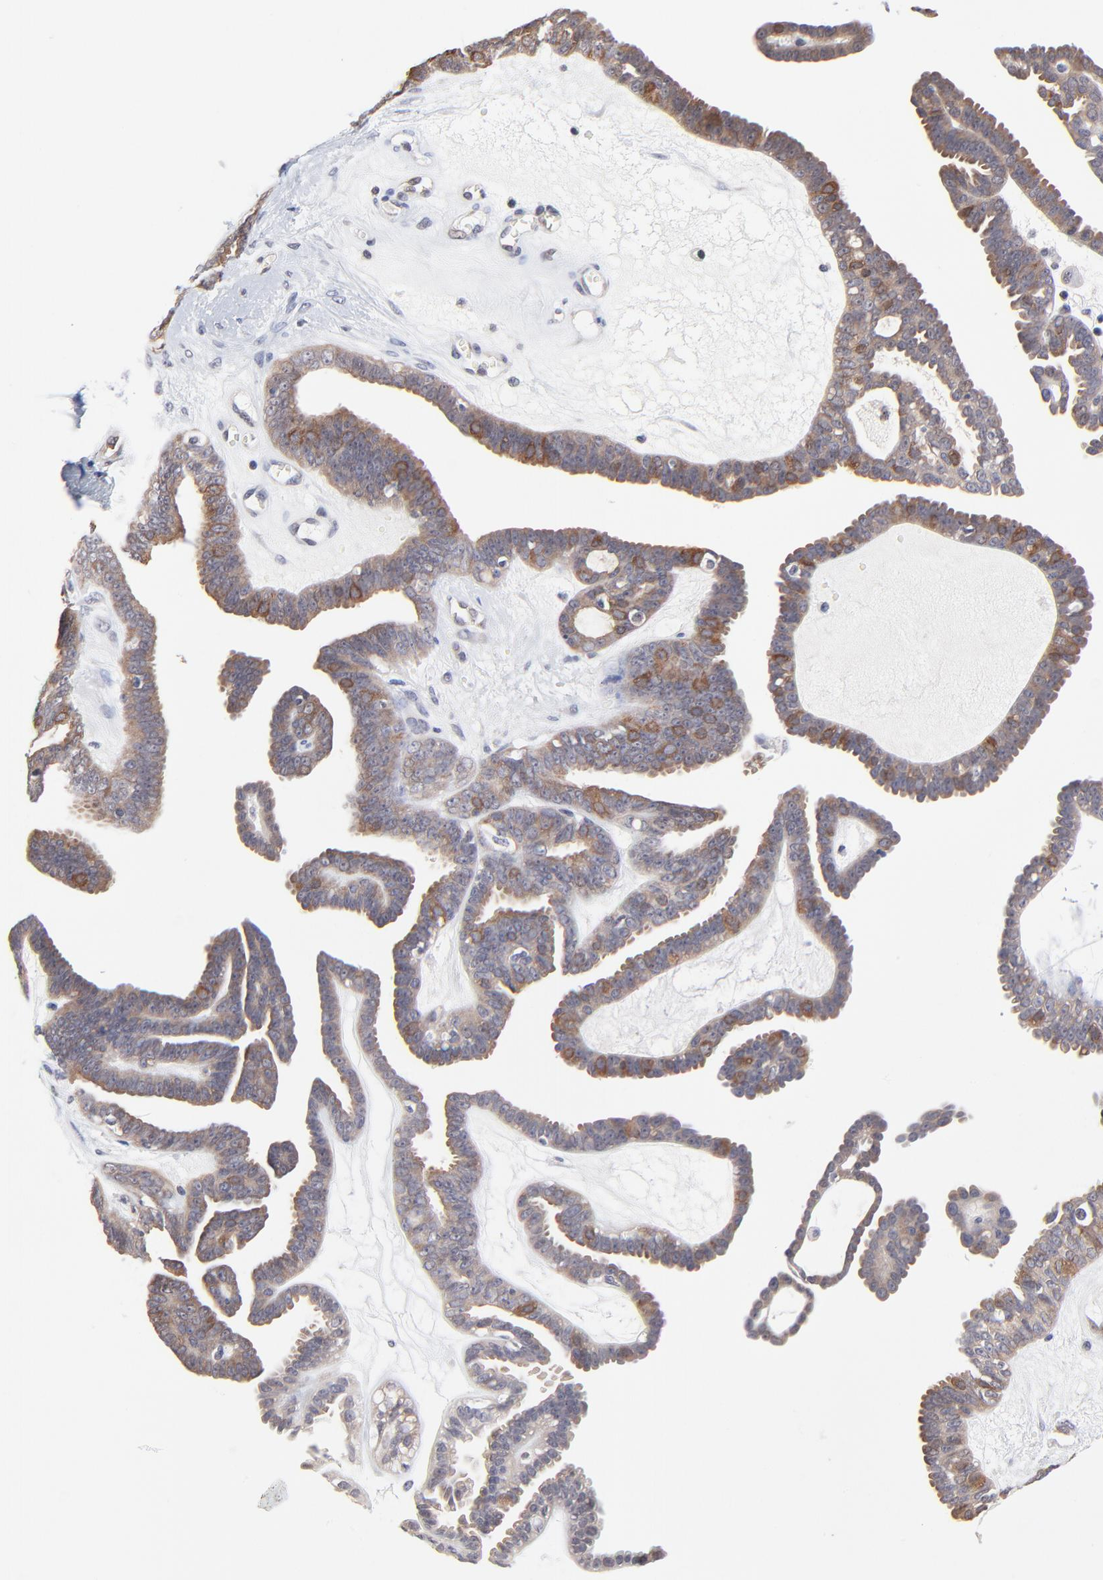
{"staining": {"intensity": "moderate", "quantity": ">75%", "location": "cytoplasmic/membranous"}, "tissue": "ovarian cancer", "cell_type": "Tumor cells", "image_type": "cancer", "snomed": [{"axis": "morphology", "description": "Cystadenocarcinoma, serous, NOS"}, {"axis": "topography", "description": "Ovary"}], "caption": "Brown immunohistochemical staining in serous cystadenocarcinoma (ovarian) demonstrates moderate cytoplasmic/membranous staining in approximately >75% of tumor cells.", "gene": "FBXO8", "patient": {"sex": "female", "age": 71}}